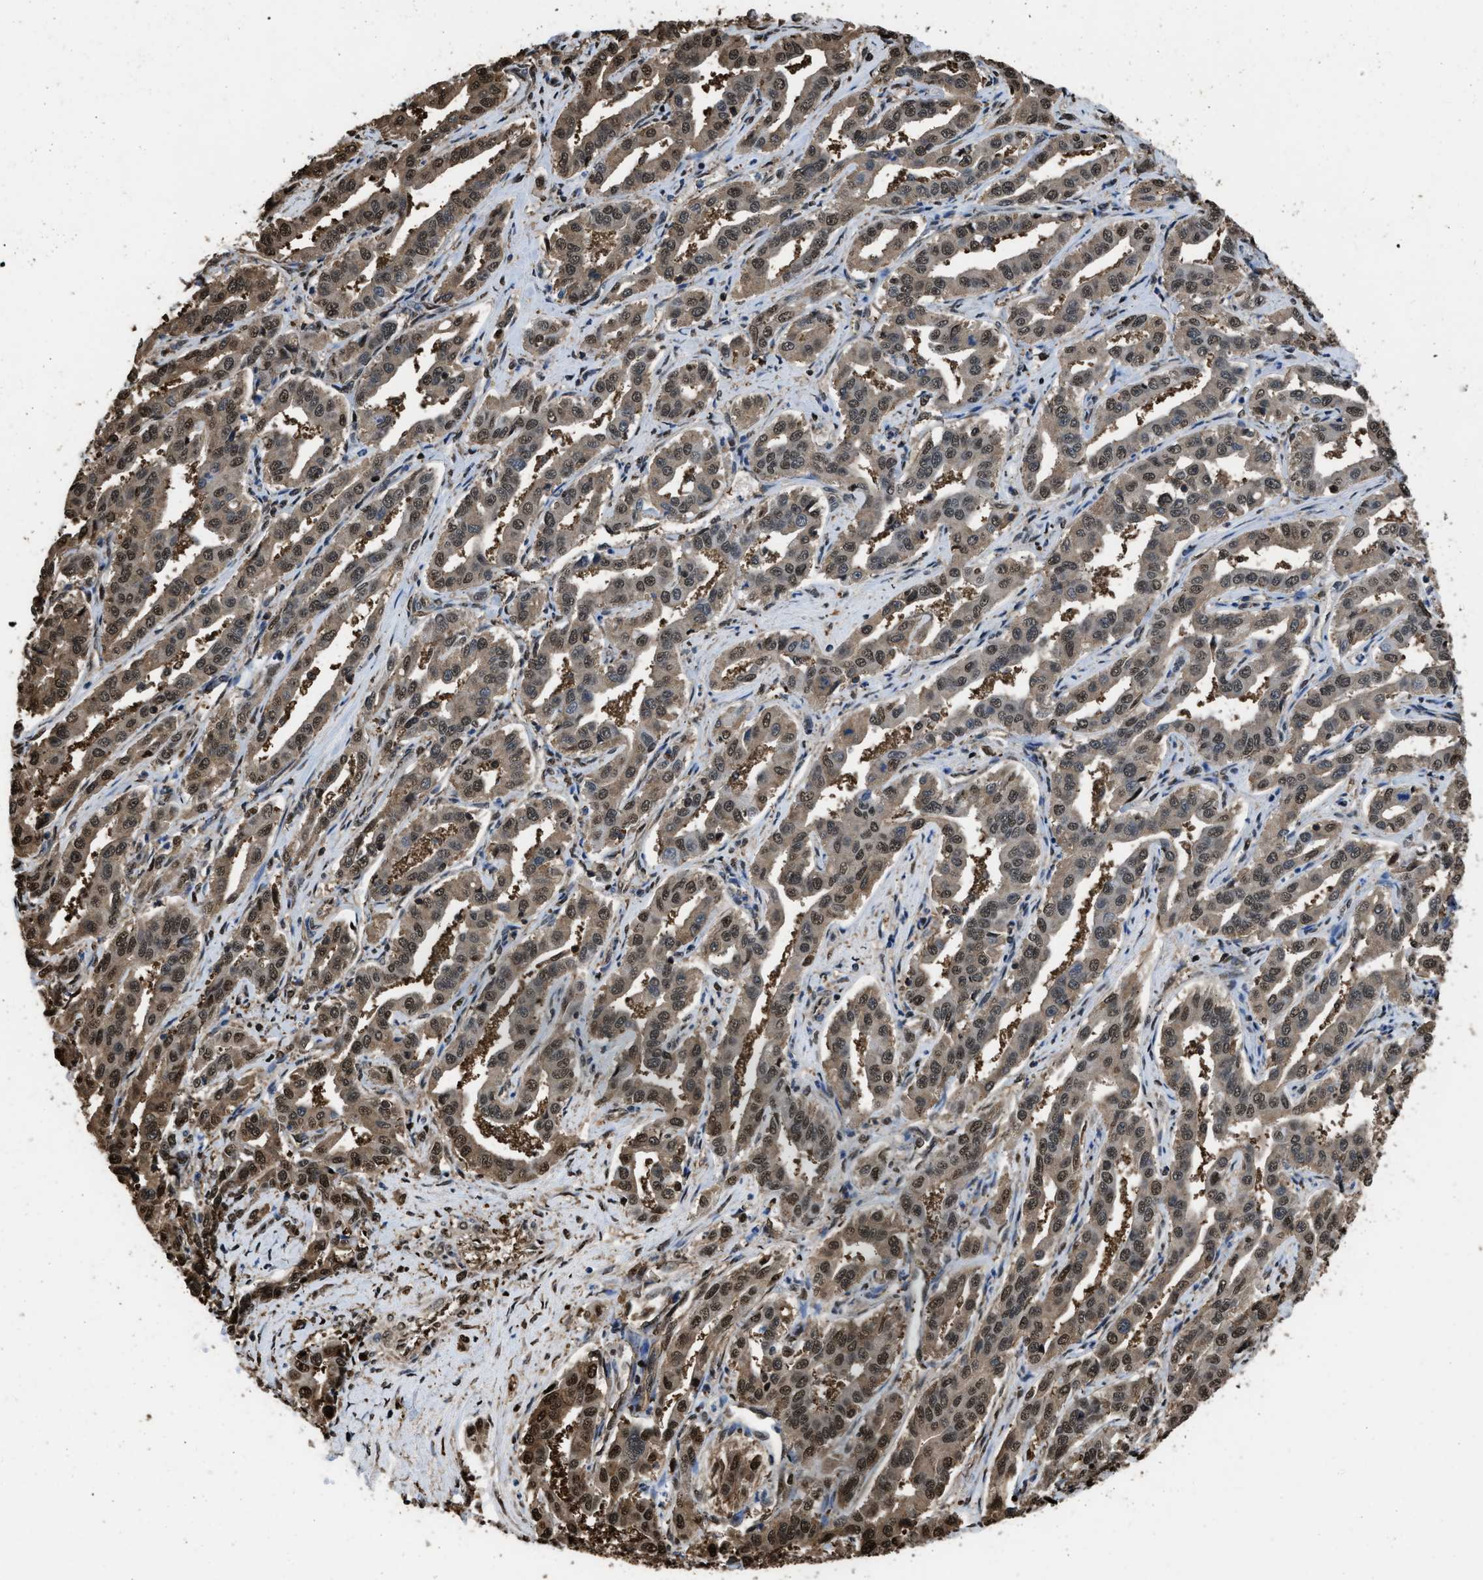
{"staining": {"intensity": "moderate", "quantity": "25%-75%", "location": "cytoplasmic/membranous,nuclear"}, "tissue": "liver cancer", "cell_type": "Tumor cells", "image_type": "cancer", "snomed": [{"axis": "morphology", "description": "Cholangiocarcinoma"}, {"axis": "topography", "description": "Liver"}], "caption": "A brown stain highlights moderate cytoplasmic/membranous and nuclear expression of a protein in liver cancer tumor cells.", "gene": "FNTA", "patient": {"sex": "male", "age": 59}}